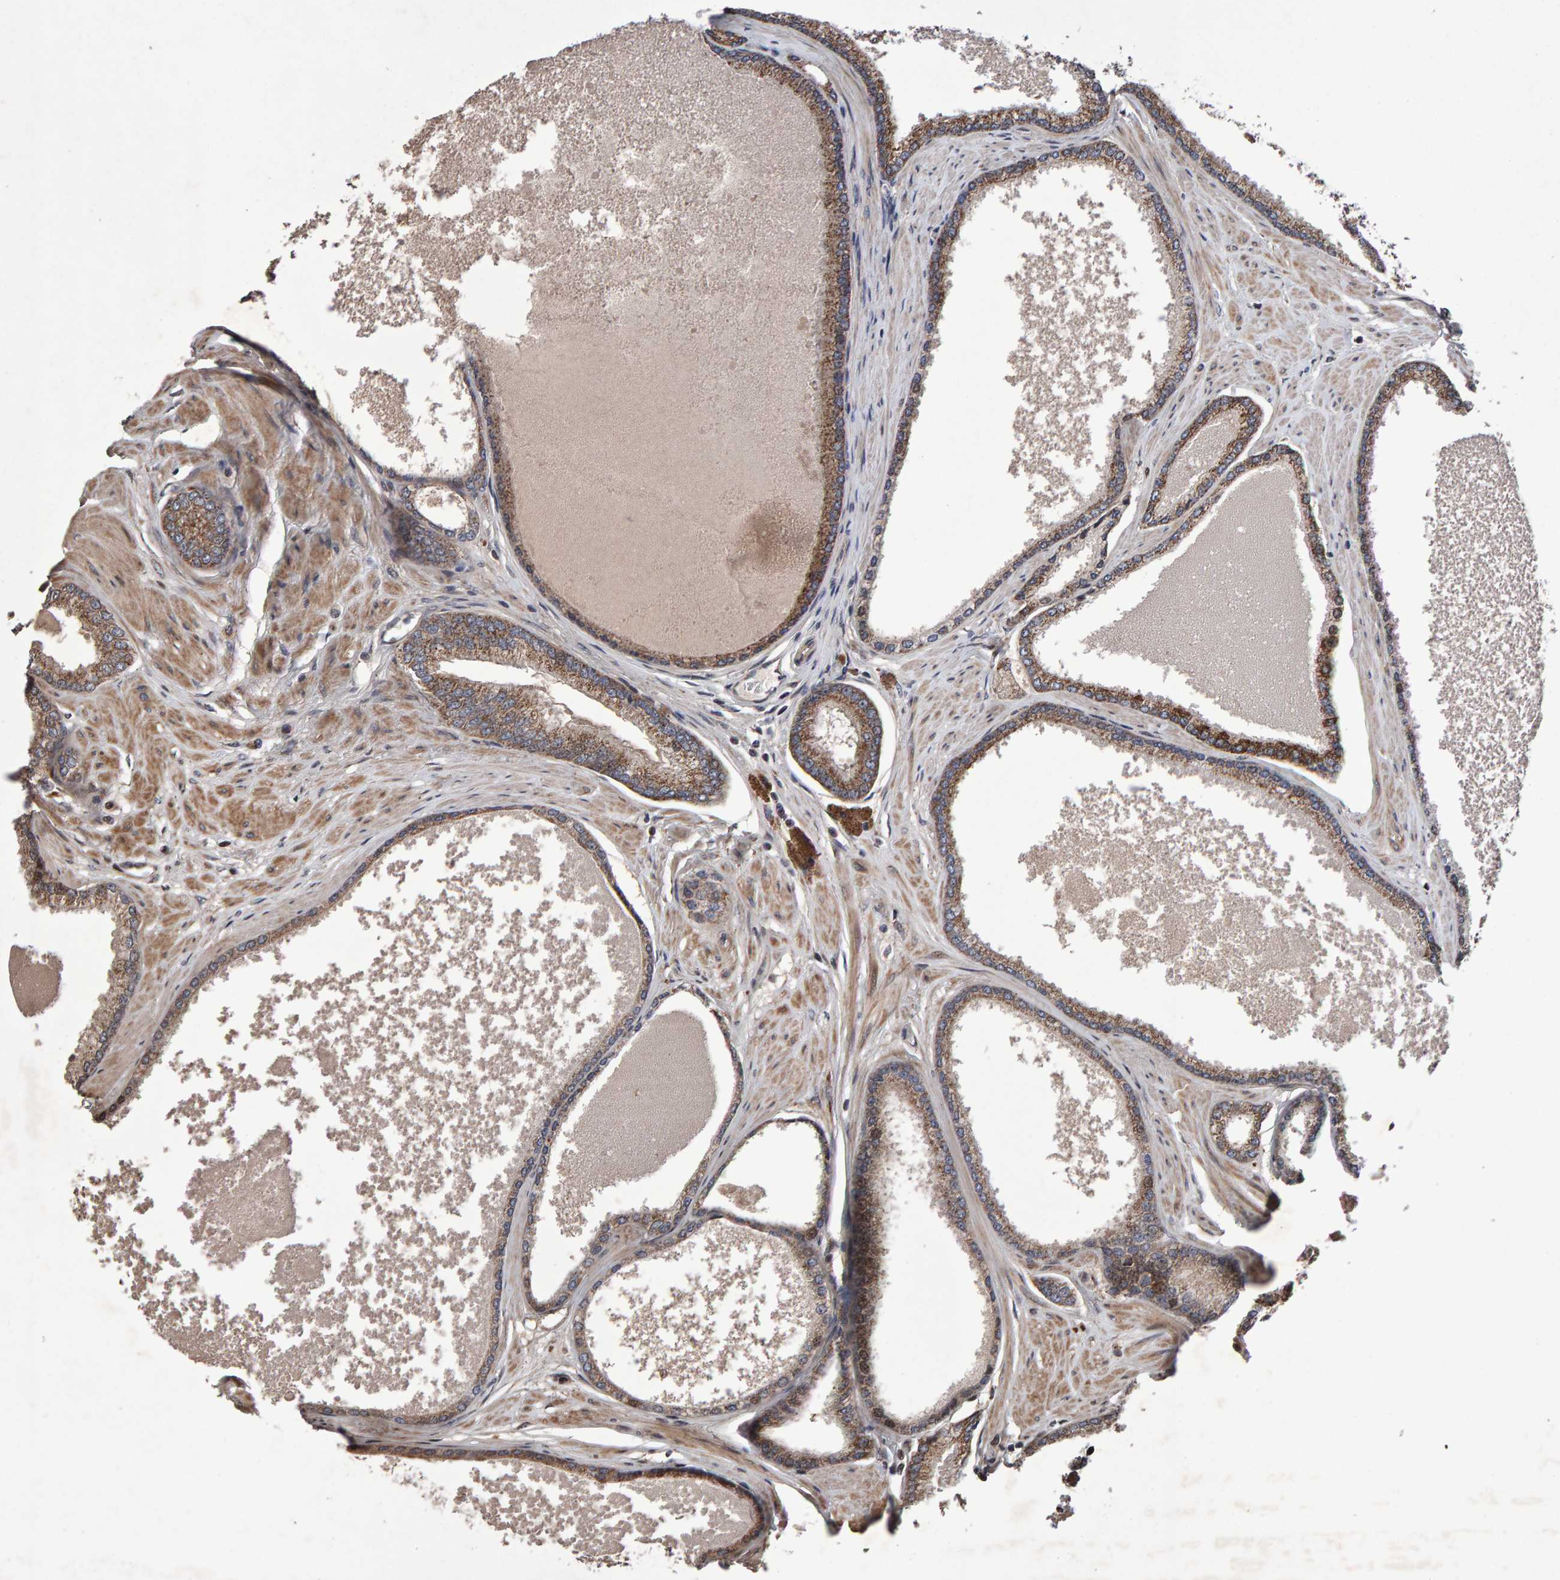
{"staining": {"intensity": "moderate", "quantity": ">75%", "location": "cytoplasmic/membranous"}, "tissue": "prostate cancer", "cell_type": "Tumor cells", "image_type": "cancer", "snomed": [{"axis": "morphology", "description": "Adenocarcinoma, High grade"}, {"axis": "topography", "description": "Prostate"}], "caption": "A micrograph of prostate cancer (adenocarcinoma (high-grade)) stained for a protein reveals moderate cytoplasmic/membranous brown staining in tumor cells.", "gene": "PECR", "patient": {"sex": "male", "age": 61}}